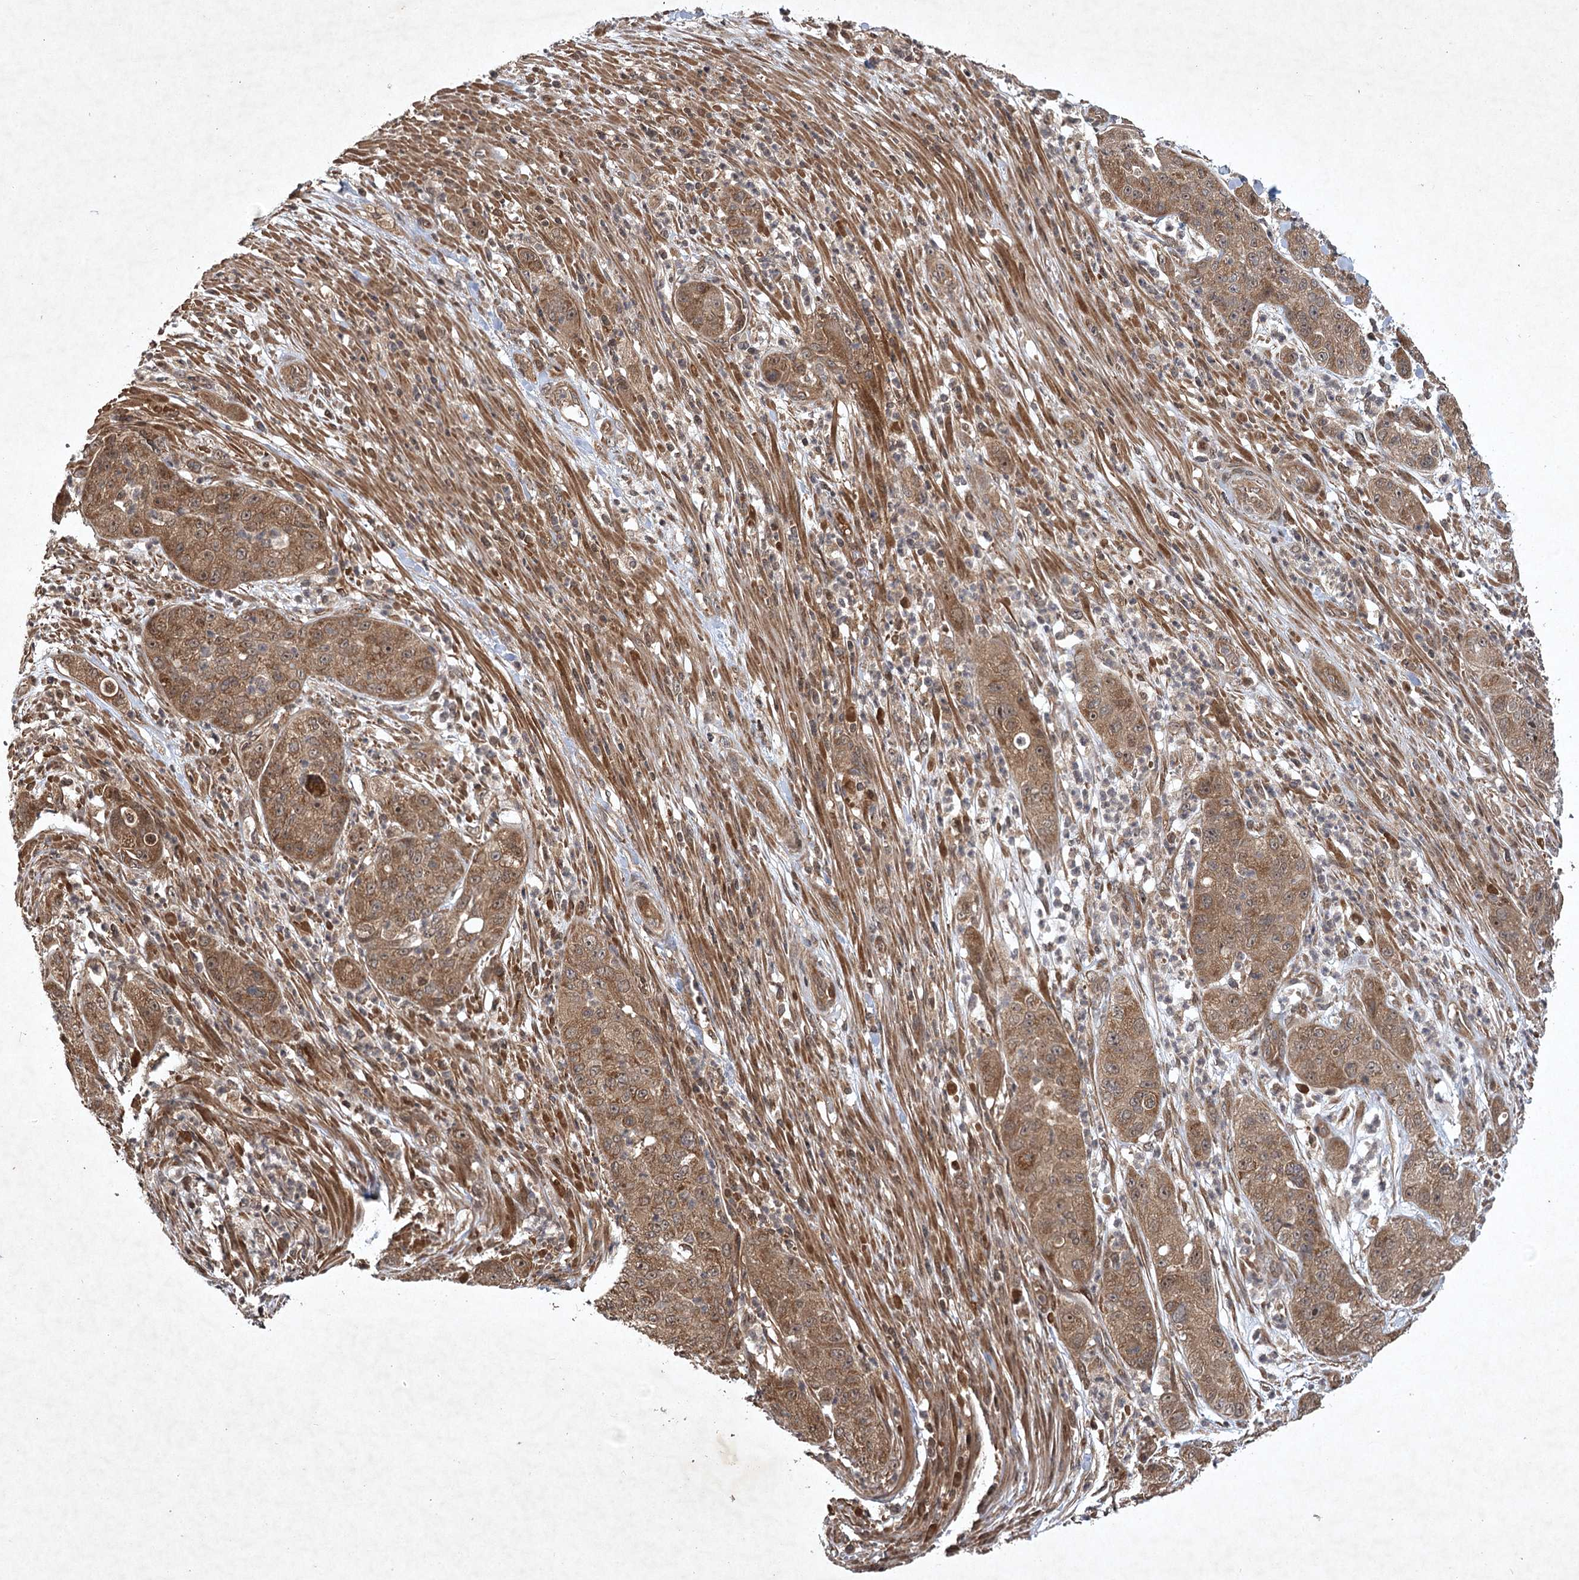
{"staining": {"intensity": "moderate", "quantity": ">75%", "location": "cytoplasmic/membranous"}, "tissue": "pancreatic cancer", "cell_type": "Tumor cells", "image_type": "cancer", "snomed": [{"axis": "morphology", "description": "Adenocarcinoma, NOS"}, {"axis": "topography", "description": "Pancreas"}], "caption": "A histopathology image of adenocarcinoma (pancreatic) stained for a protein exhibits moderate cytoplasmic/membranous brown staining in tumor cells. (Brightfield microscopy of DAB IHC at high magnification).", "gene": "INSIG2", "patient": {"sex": "female", "age": 78}}